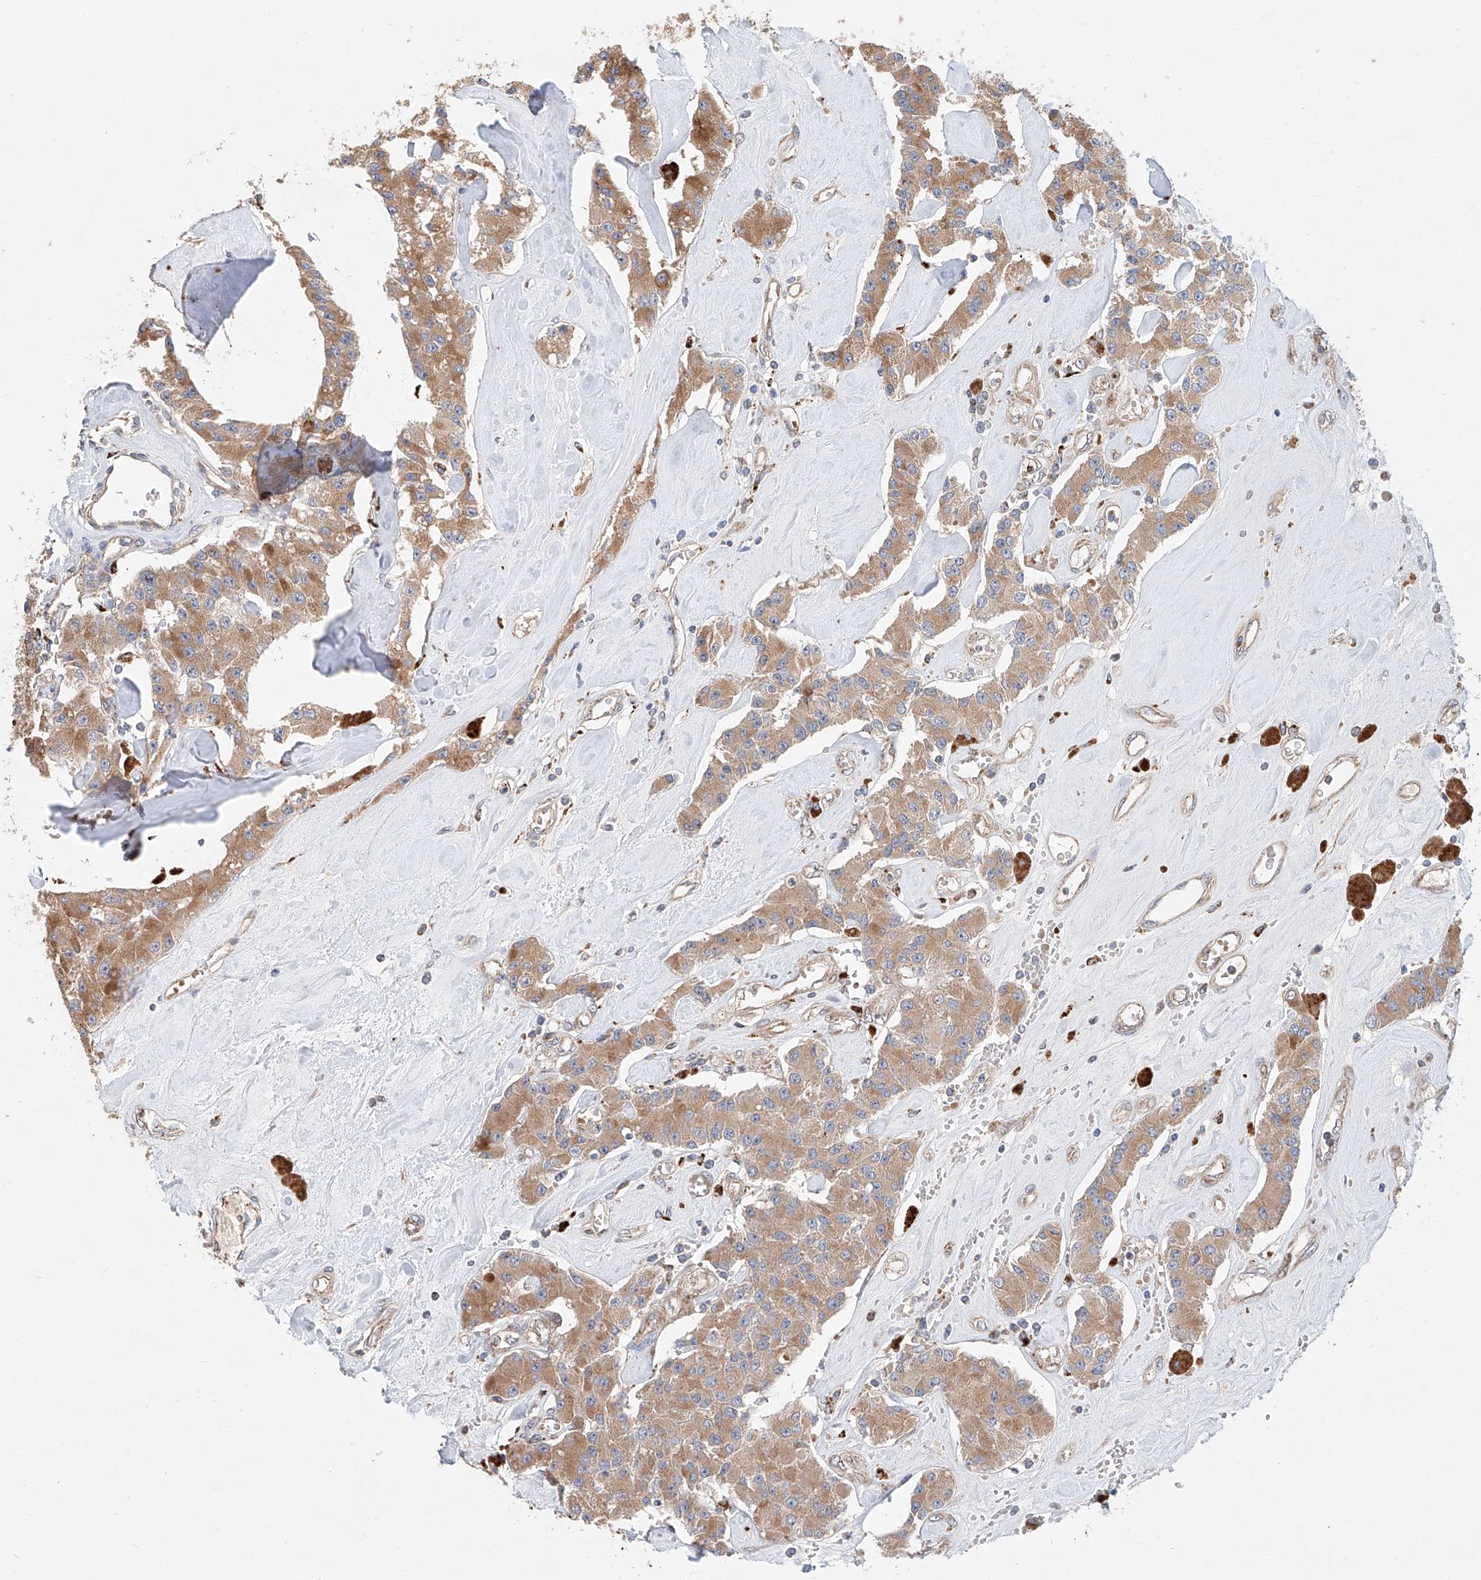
{"staining": {"intensity": "moderate", "quantity": ">75%", "location": "cytoplasmic/membranous"}, "tissue": "carcinoid", "cell_type": "Tumor cells", "image_type": "cancer", "snomed": [{"axis": "morphology", "description": "Carcinoid, malignant, NOS"}, {"axis": "topography", "description": "Pancreas"}], "caption": "Tumor cells display moderate cytoplasmic/membranous positivity in approximately >75% of cells in carcinoid (malignant). (DAB IHC, brown staining for protein, blue staining for nuclei).", "gene": "HGSNAT", "patient": {"sex": "male", "age": 41}}